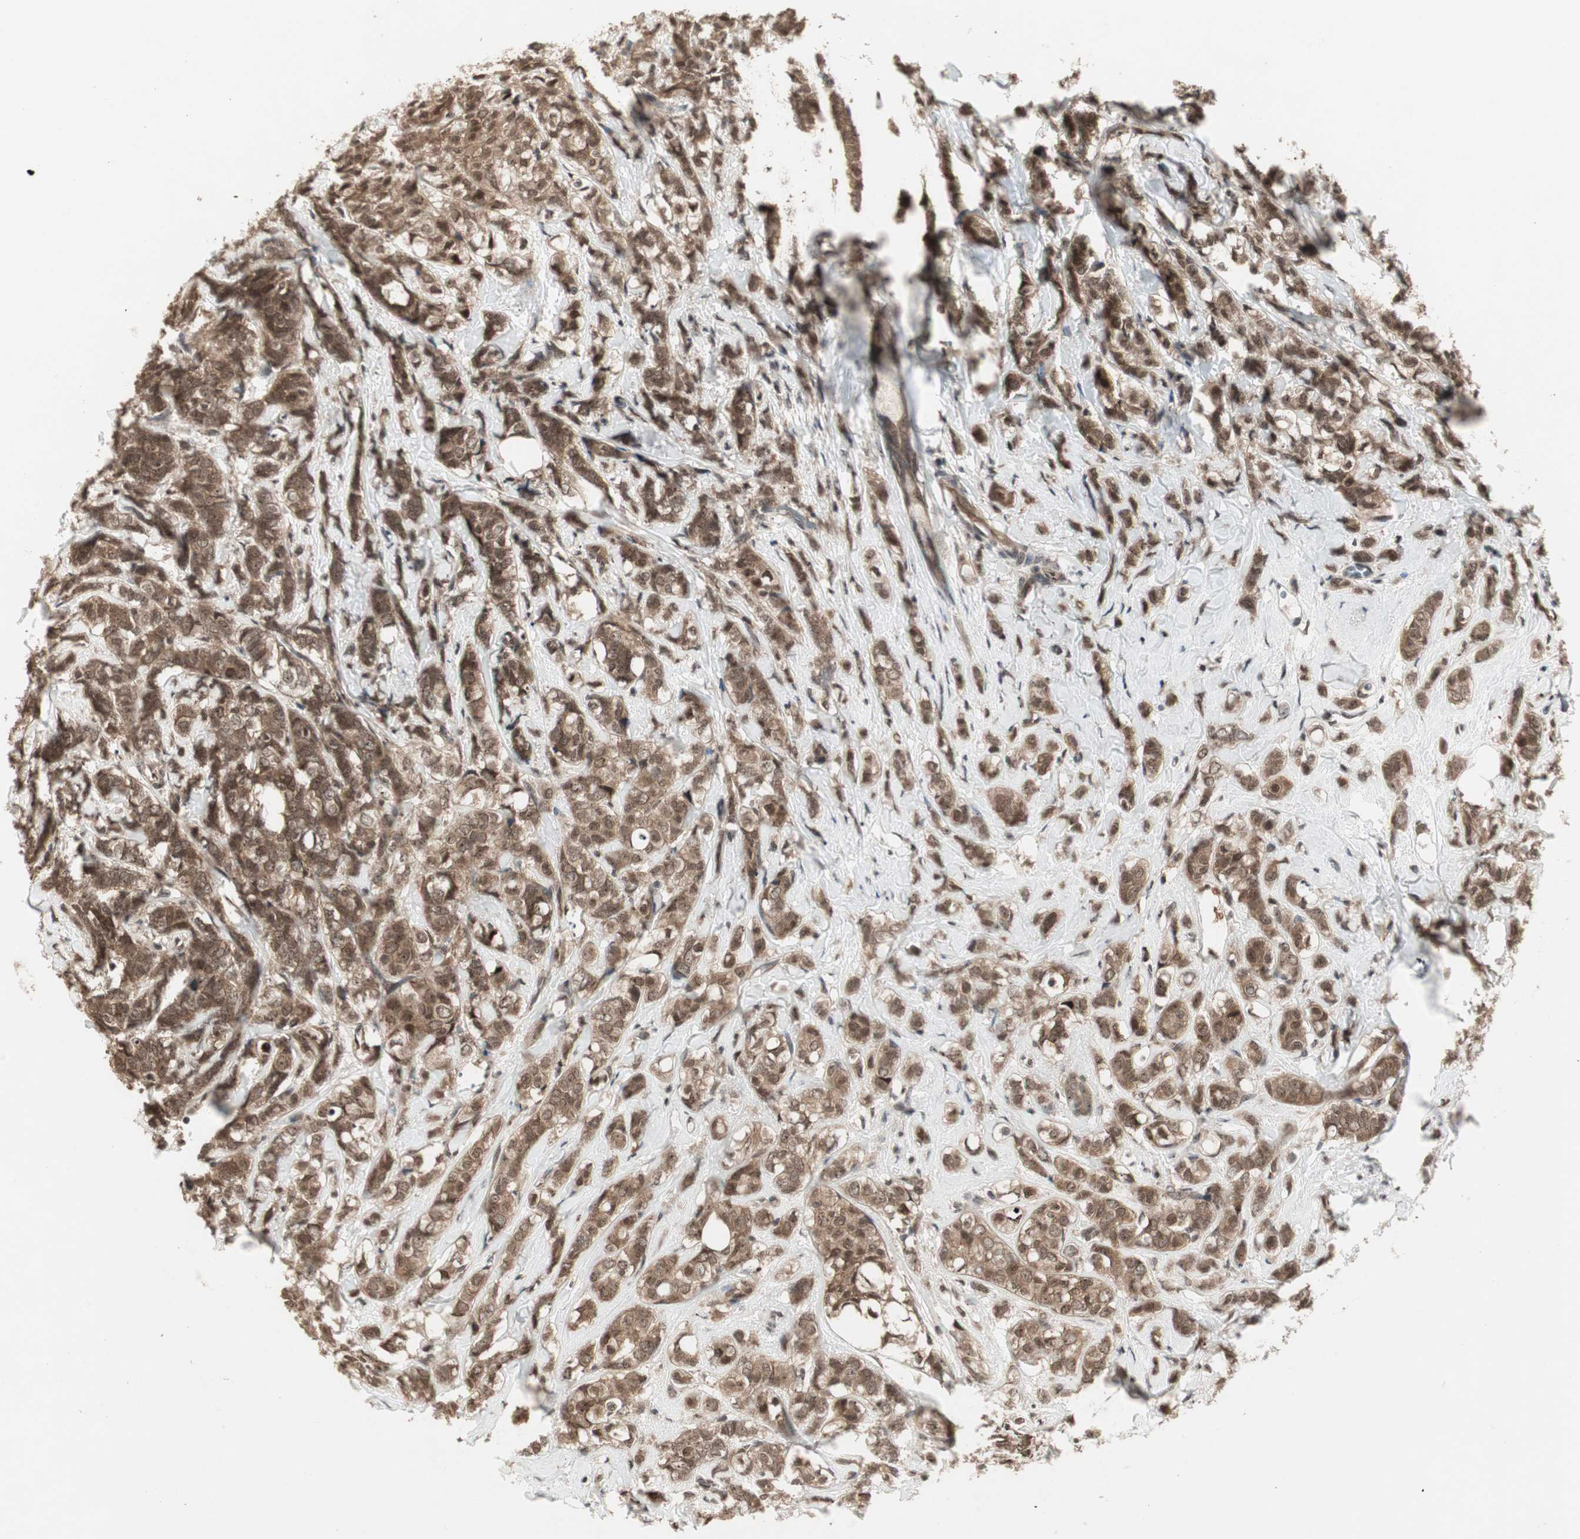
{"staining": {"intensity": "moderate", "quantity": ">75%", "location": "cytoplasmic/membranous,nuclear"}, "tissue": "breast cancer", "cell_type": "Tumor cells", "image_type": "cancer", "snomed": [{"axis": "morphology", "description": "Lobular carcinoma"}, {"axis": "topography", "description": "Breast"}], "caption": "Tumor cells demonstrate medium levels of moderate cytoplasmic/membranous and nuclear staining in approximately >75% of cells in human lobular carcinoma (breast).", "gene": "CSNK2B", "patient": {"sex": "female", "age": 60}}